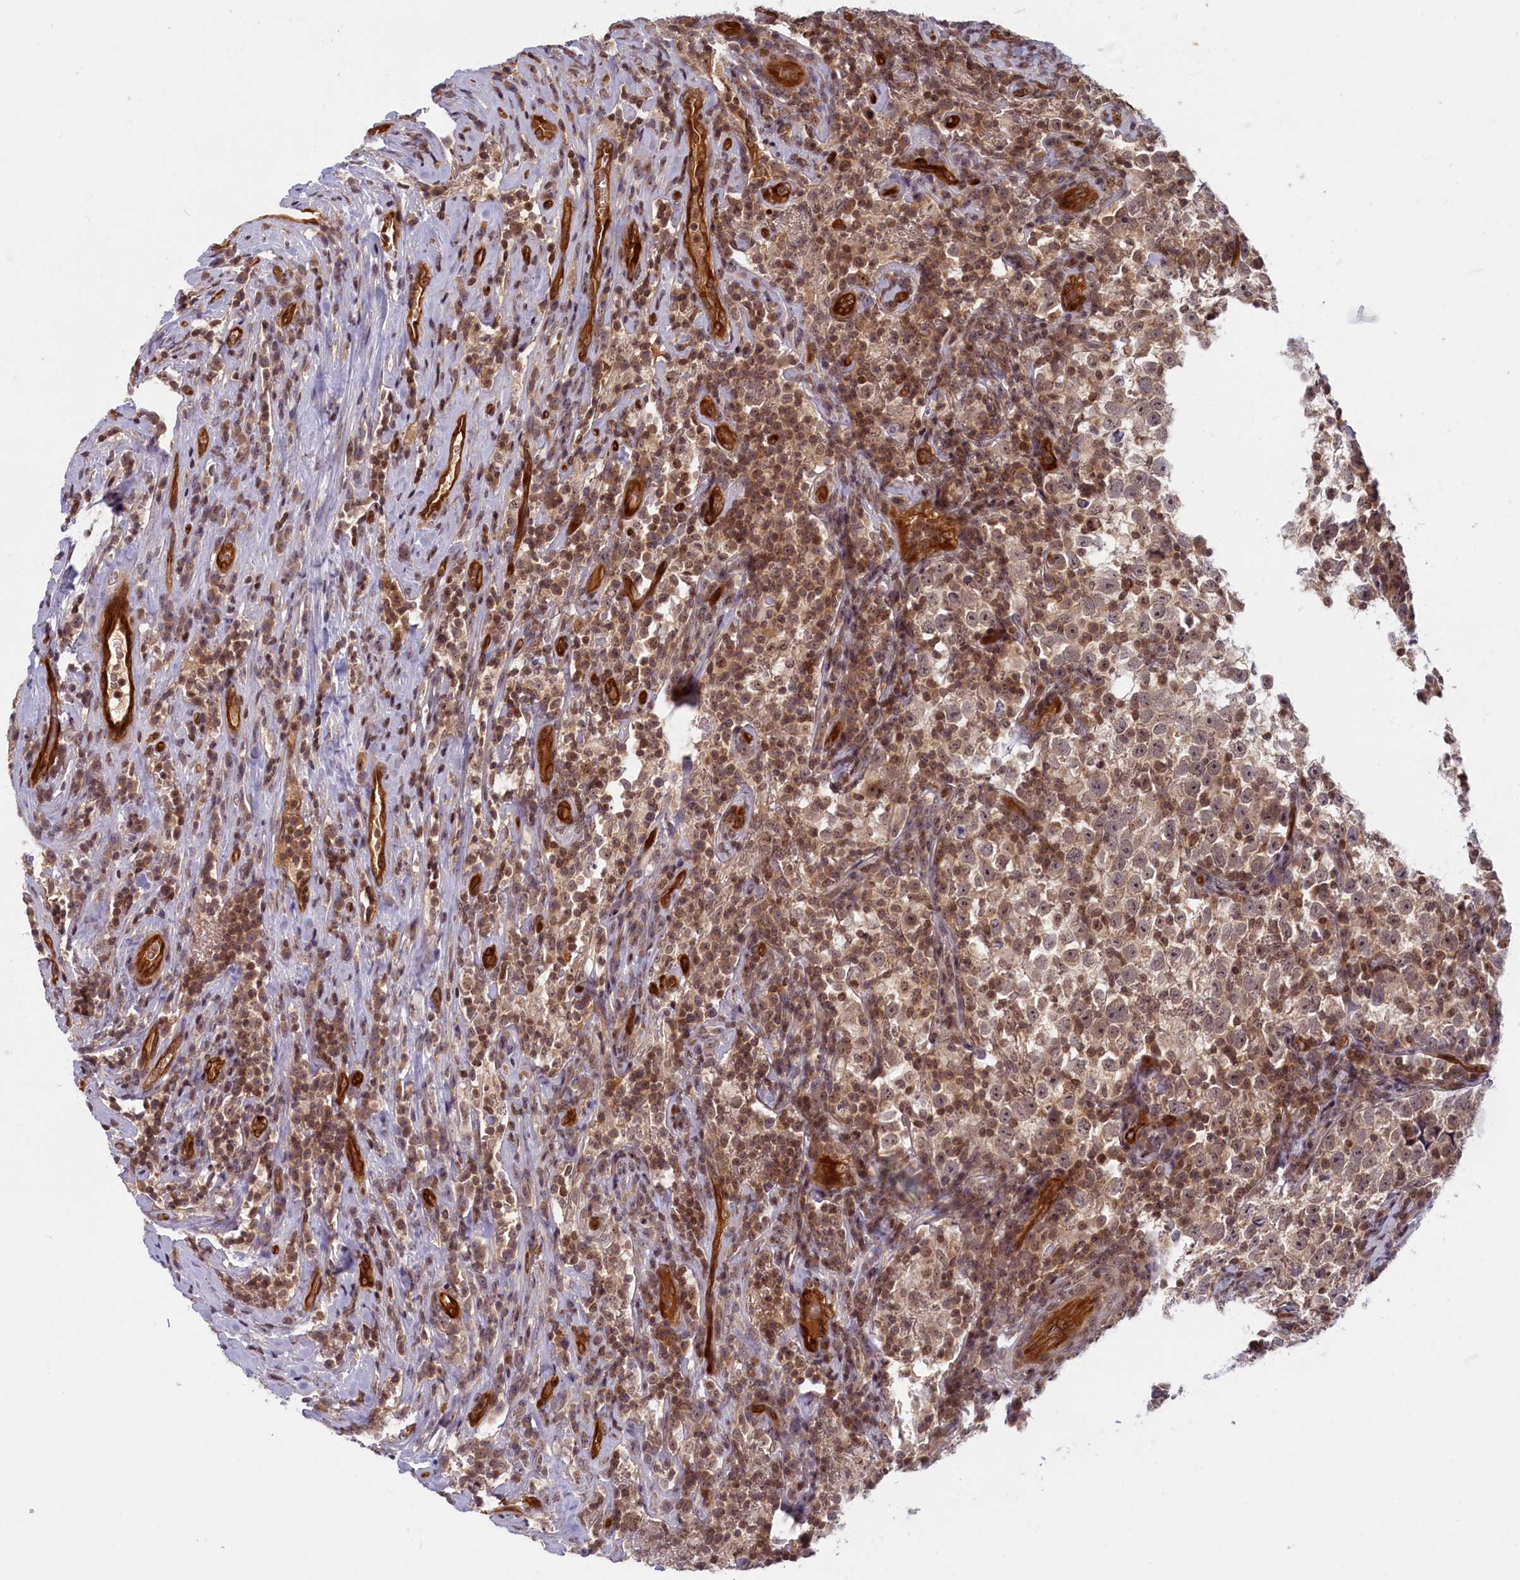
{"staining": {"intensity": "moderate", "quantity": ">75%", "location": "cytoplasmic/membranous,nuclear"}, "tissue": "testis cancer", "cell_type": "Tumor cells", "image_type": "cancer", "snomed": [{"axis": "morphology", "description": "Normal tissue, NOS"}, {"axis": "morphology", "description": "Seminoma, NOS"}, {"axis": "topography", "description": "Testis"}], "caption": "Immunohistochemistry (DAB (3,3'-diaminobenzidine)) staining of human seminoma (testis) demonstrates moderate cytoplasmic/membranous and nuclear protein expression in about >75% of tumor cells.", "gene": "SNRK", "patient": {"sex": "male", "age": 43}}